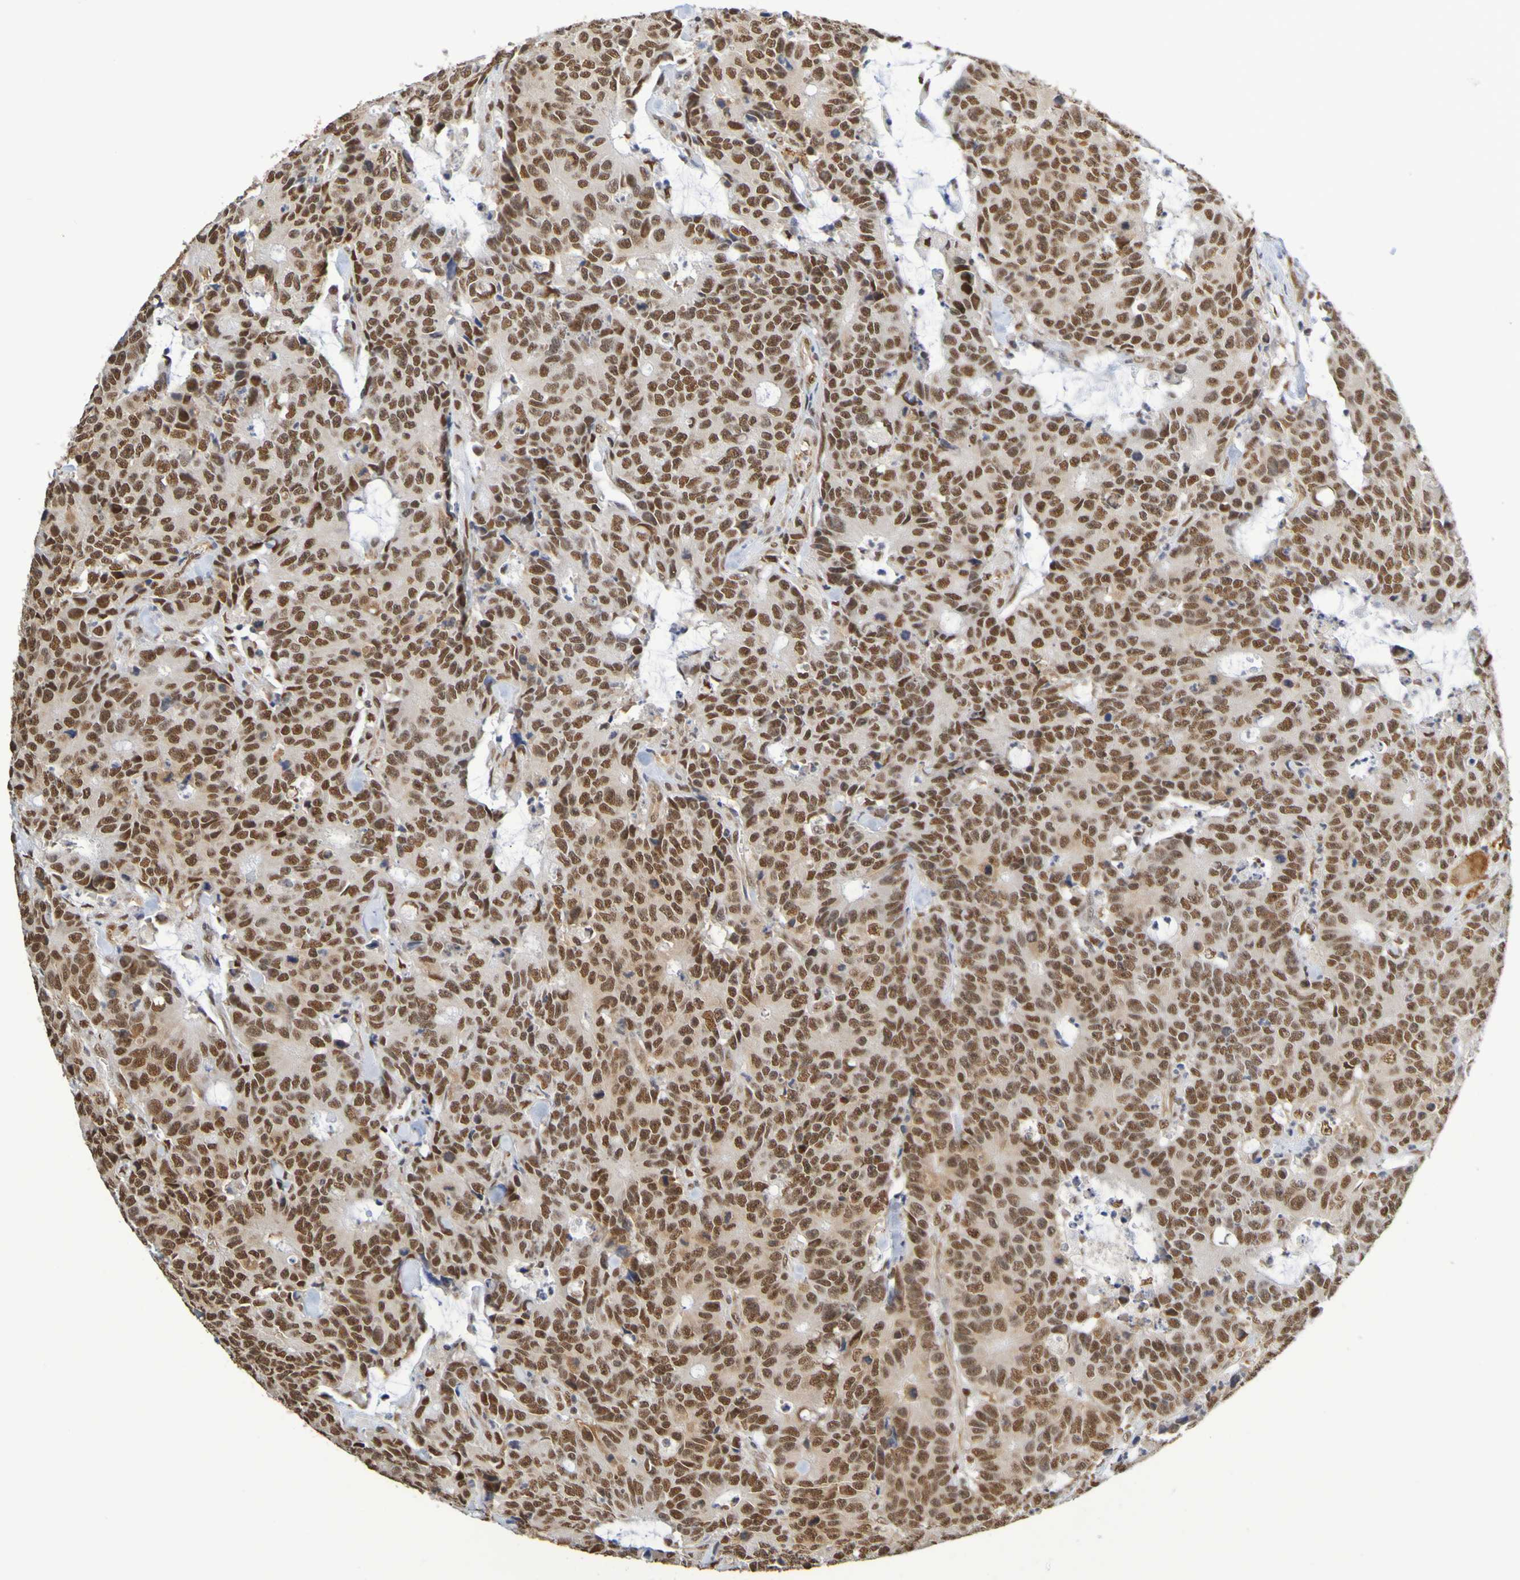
{"staining": {"intensity": "strong", "quantity": ">75%", "location": "nuclear"}, "tissue": "colorectal cancer", "cell_type": "Tumor cells", "image_type": "cancer", "snomed": [{"axis": "morphology", "description": "Adenocarcinoma, NOS"}, {"axis": "topography", "description": "Colon"}], "caption": "An image showing strong nuclear positivity in about >75% of tumor cells in colorectal cancer (adenocarcinoma), as visualized by brown immunohistochemical staining.", "gene": "HDAC2", "patient": {"sex": "female", "age": 86}}